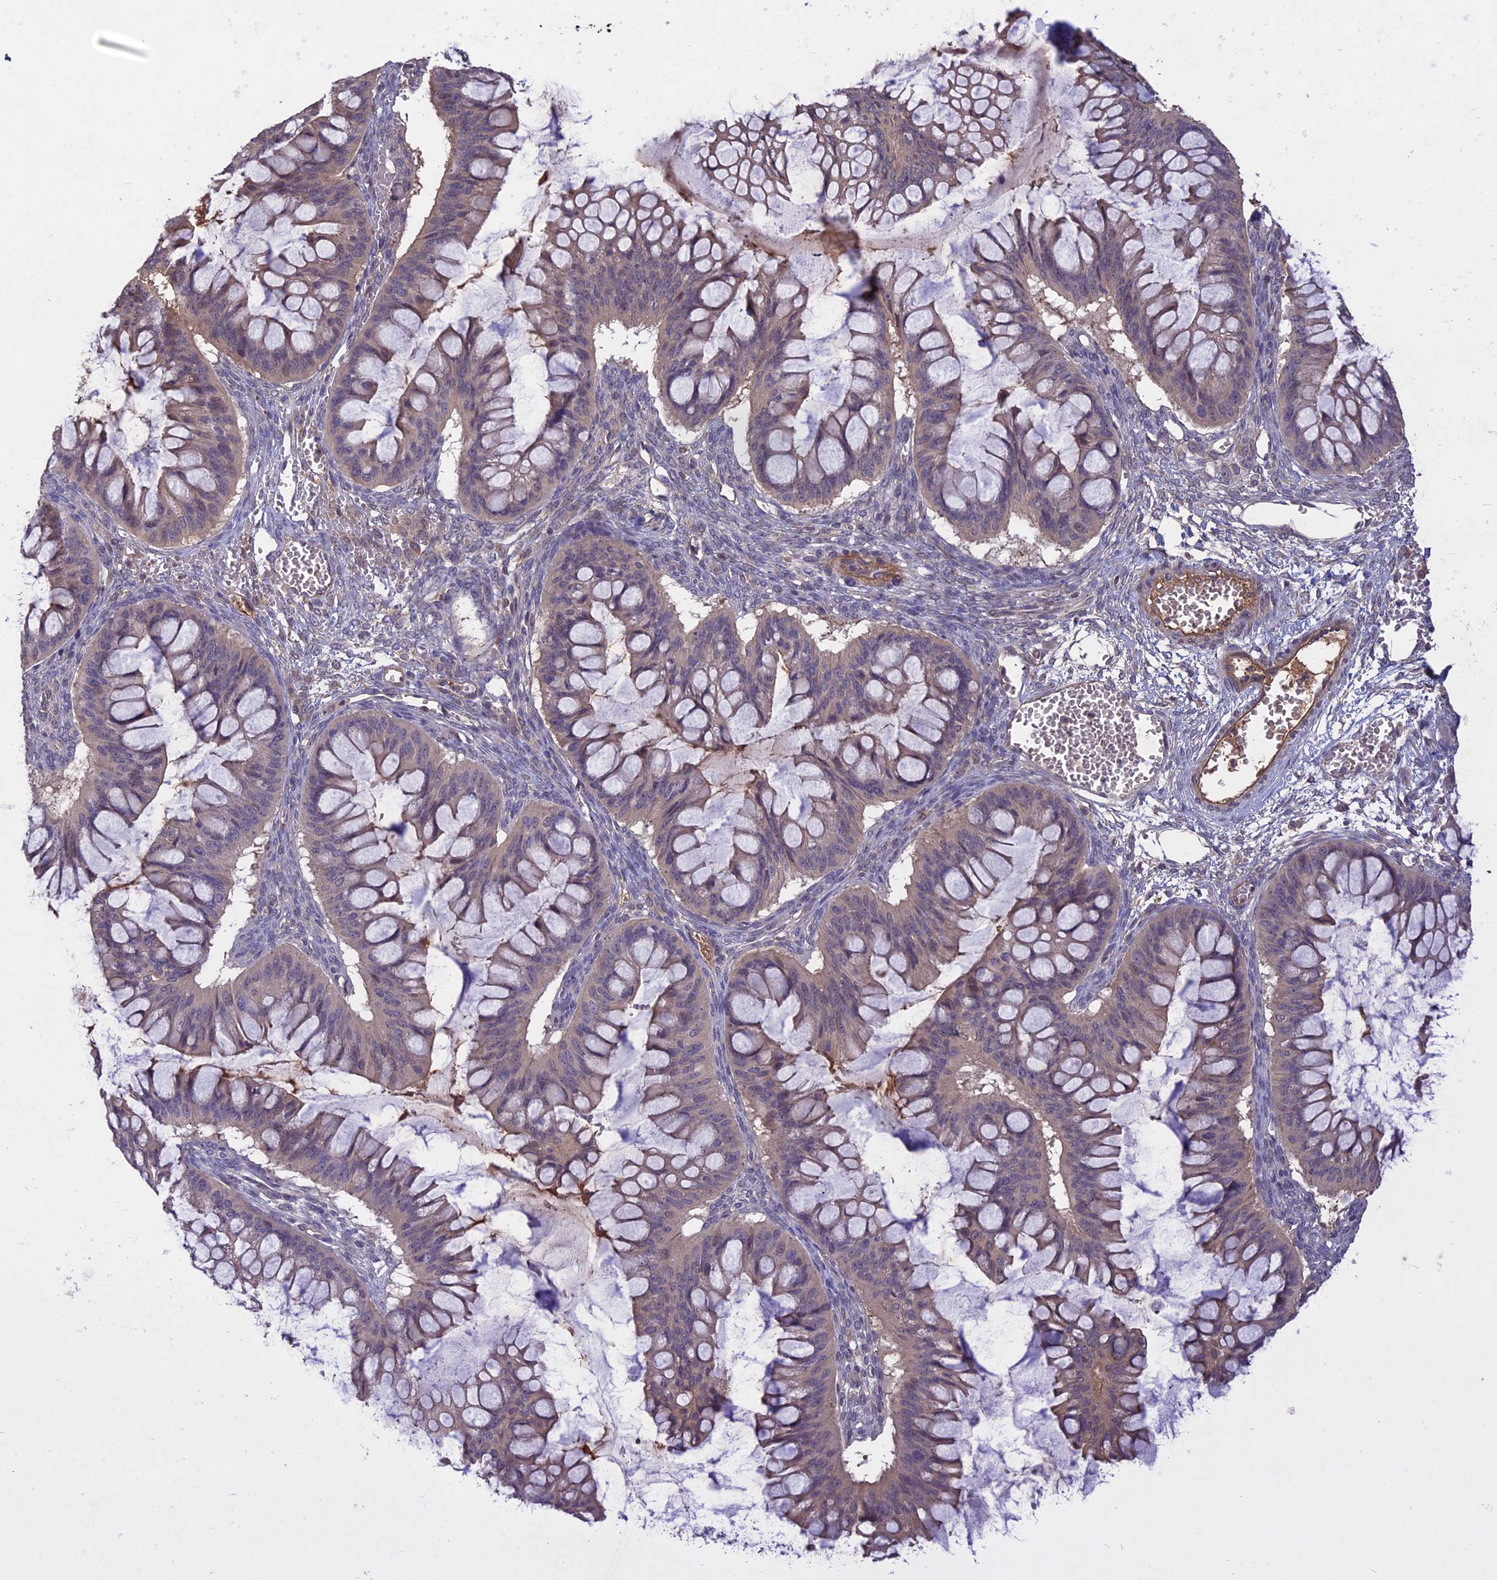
{"staining": {"intensity": "weak", "quantity": "25%-75%", "location": "cytoplasmic/membranous"}, "tissue": "ovarian cancer", "cell_type": "Tumor cells", "image_type": "cancer", "snomed": [{"axis": "morphology", "description": "Cystadenocarcinoma, mucinous, NOS"}, {"axis": "topography", "description": "Ovary"}], "caption": "Immunohistochemistry image of neoplastic tissue: human mucinous cystadenocarcinoma (ovarian) stained using IHC exhibits low levels of weak protein expression localized specifically in the cytoplasmic/membranous of tumor cells, appearing as a cytoplasmic/membranous brown color.", "gene": "ADO", "patient": {"sex": "female", "age": 73}}